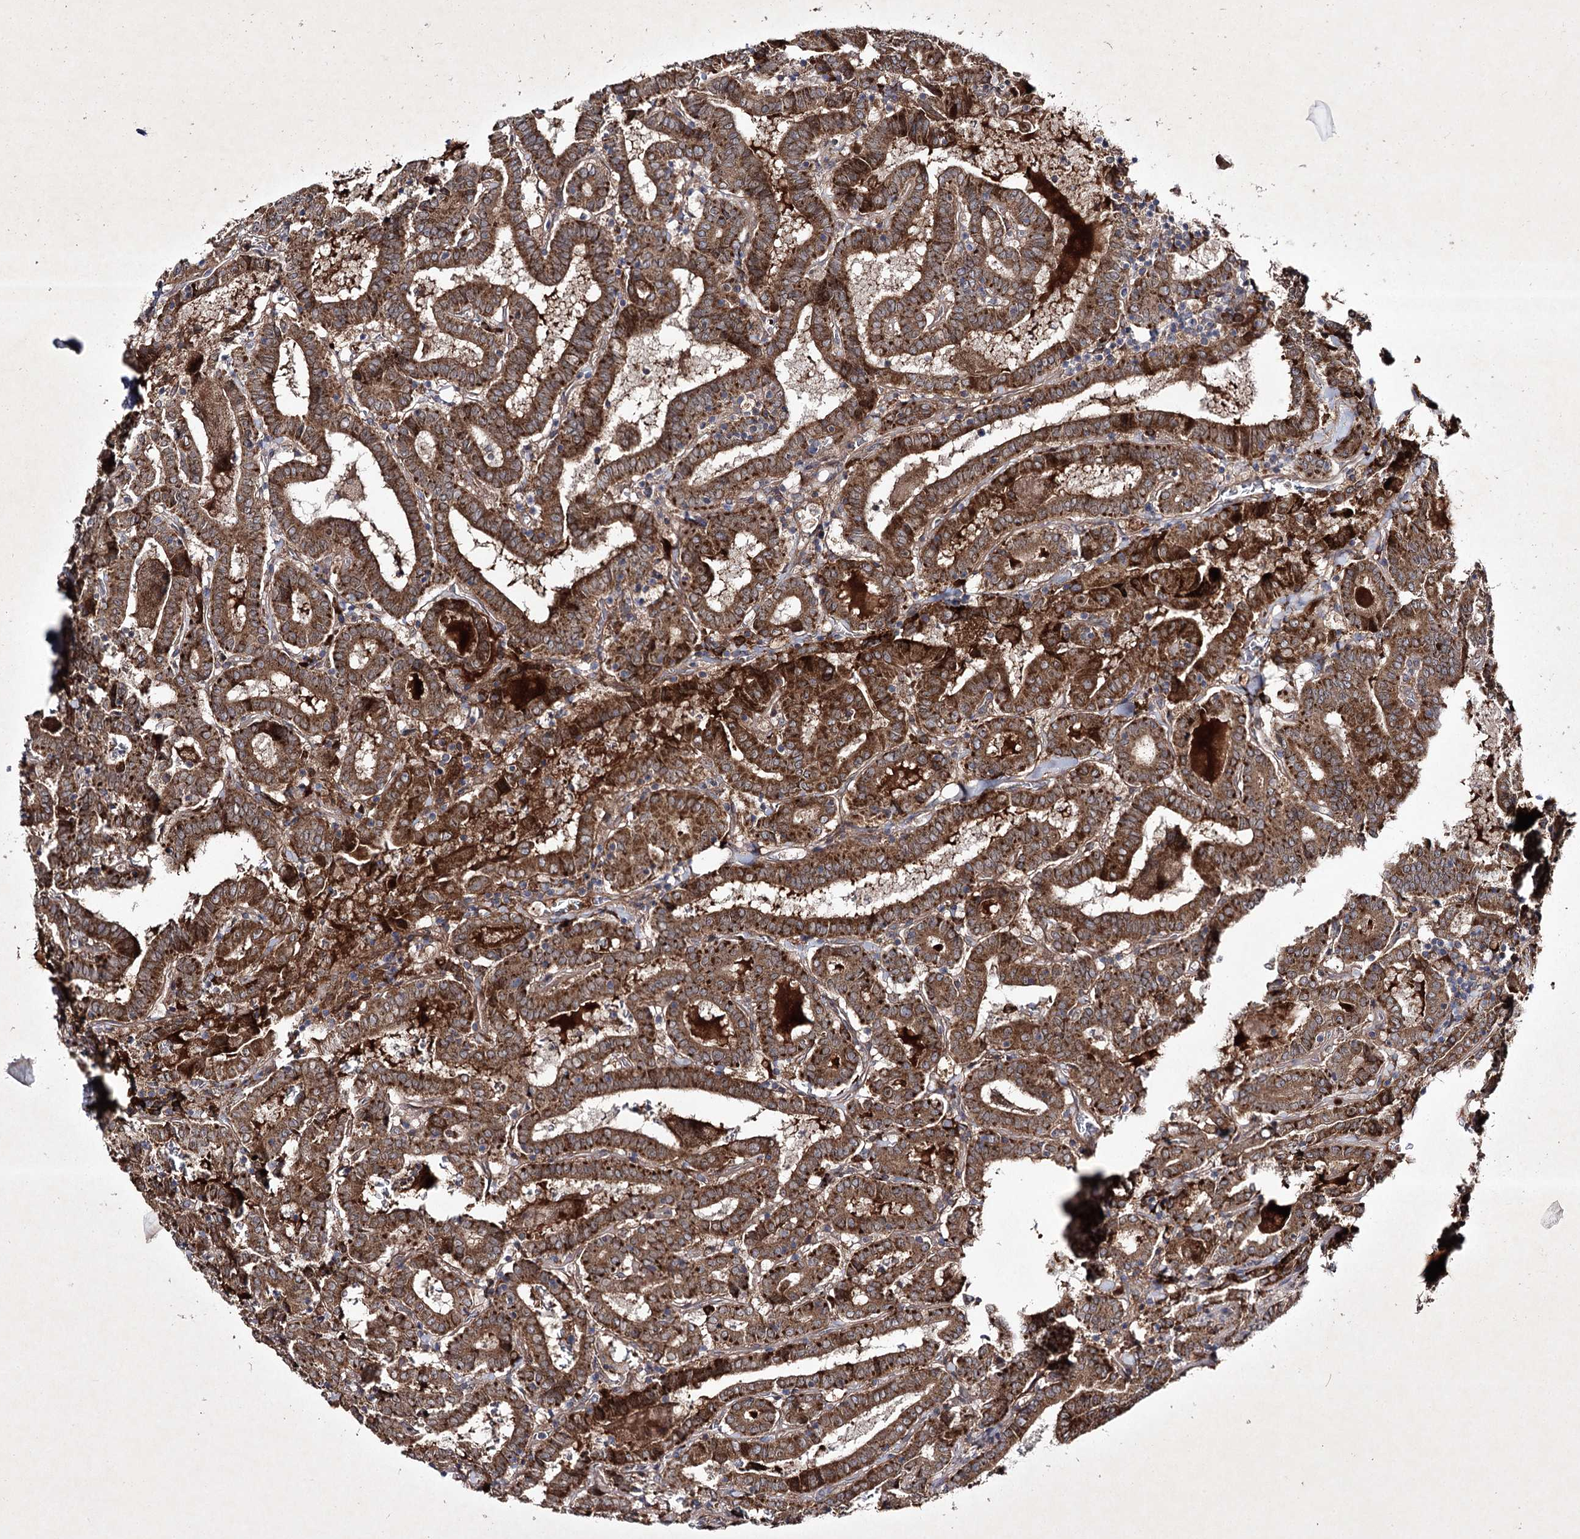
{"staining": {"intensity": "strong", "quantity": ">75%", "location": "cytoplasmic/membranous"}, "tissue": "thyroid cancer", "cell_type": "Tumor cells", "image_type": "cancer", "snomed": [{"axis": "morphology", "description": "Papillary adenocarcinoma, NOS"}, {"axis": "topography", "description": "Thyroid gland"}], "caption": "A high-resolution image shows immunohistochemistry (IHC) staining of thyroid cancer, which demonstrates strong cytoplasmic/membranous staining in approximately >75% of tumor cells.", "gene": "ALG9", "patient": {"sex": "female", "age": 72}}